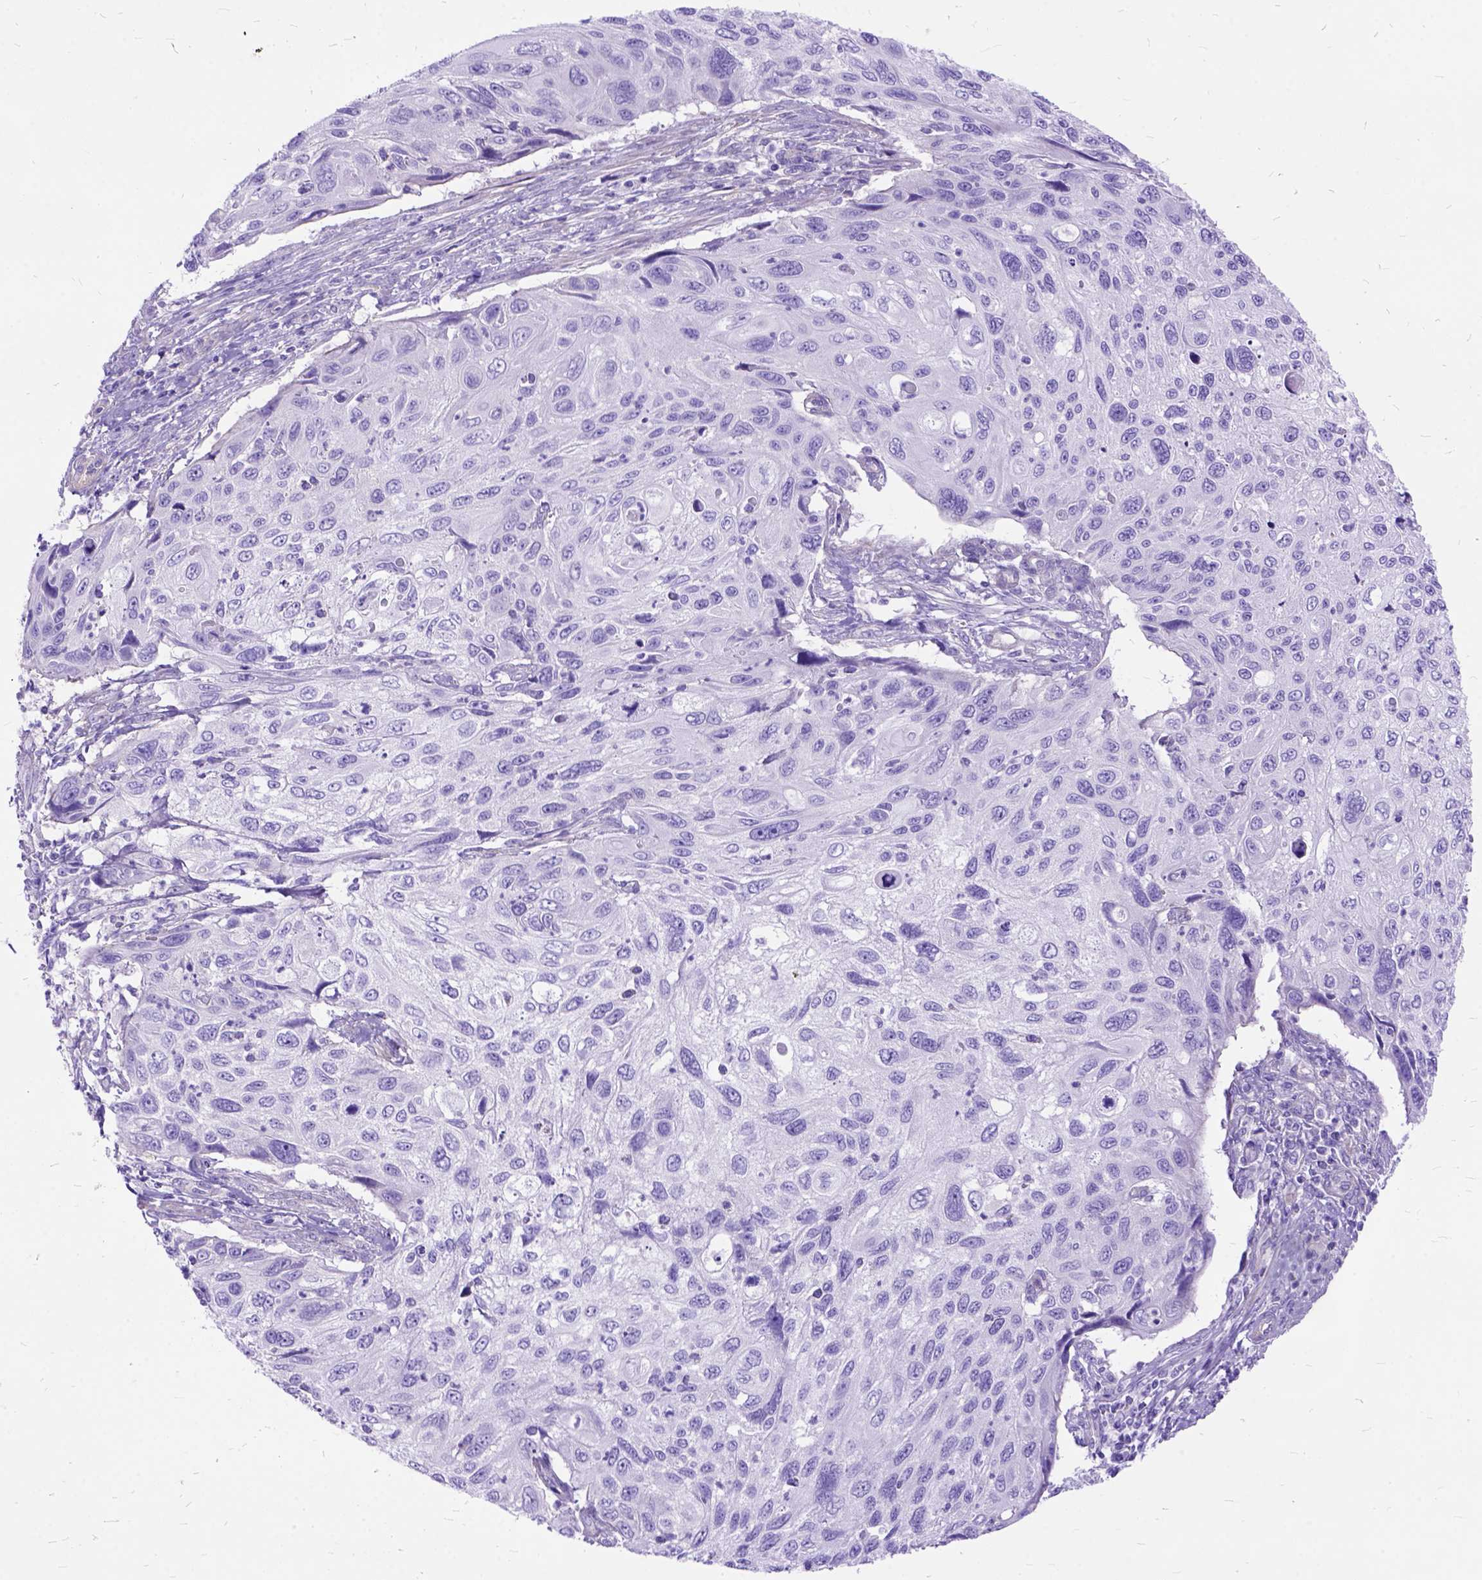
{"staining": {"intensity": "negative", "quantity": "none", "location": "none"}, "tissue": "cervical cancer", "cell_type": "Tumor cells", "image_type": "cancer", "snomed": [{"axis": "morphology", "description": "Squamous cell carcinoma, NOS"}, {"axis": "topography", "description": "Cervix"}], "caption": "Tumor cells are negative for brown protein staining in squamous cell carcinoma (cervical).", "gene": "ARL9", "patient": {"sex": "female", "age": 70}}